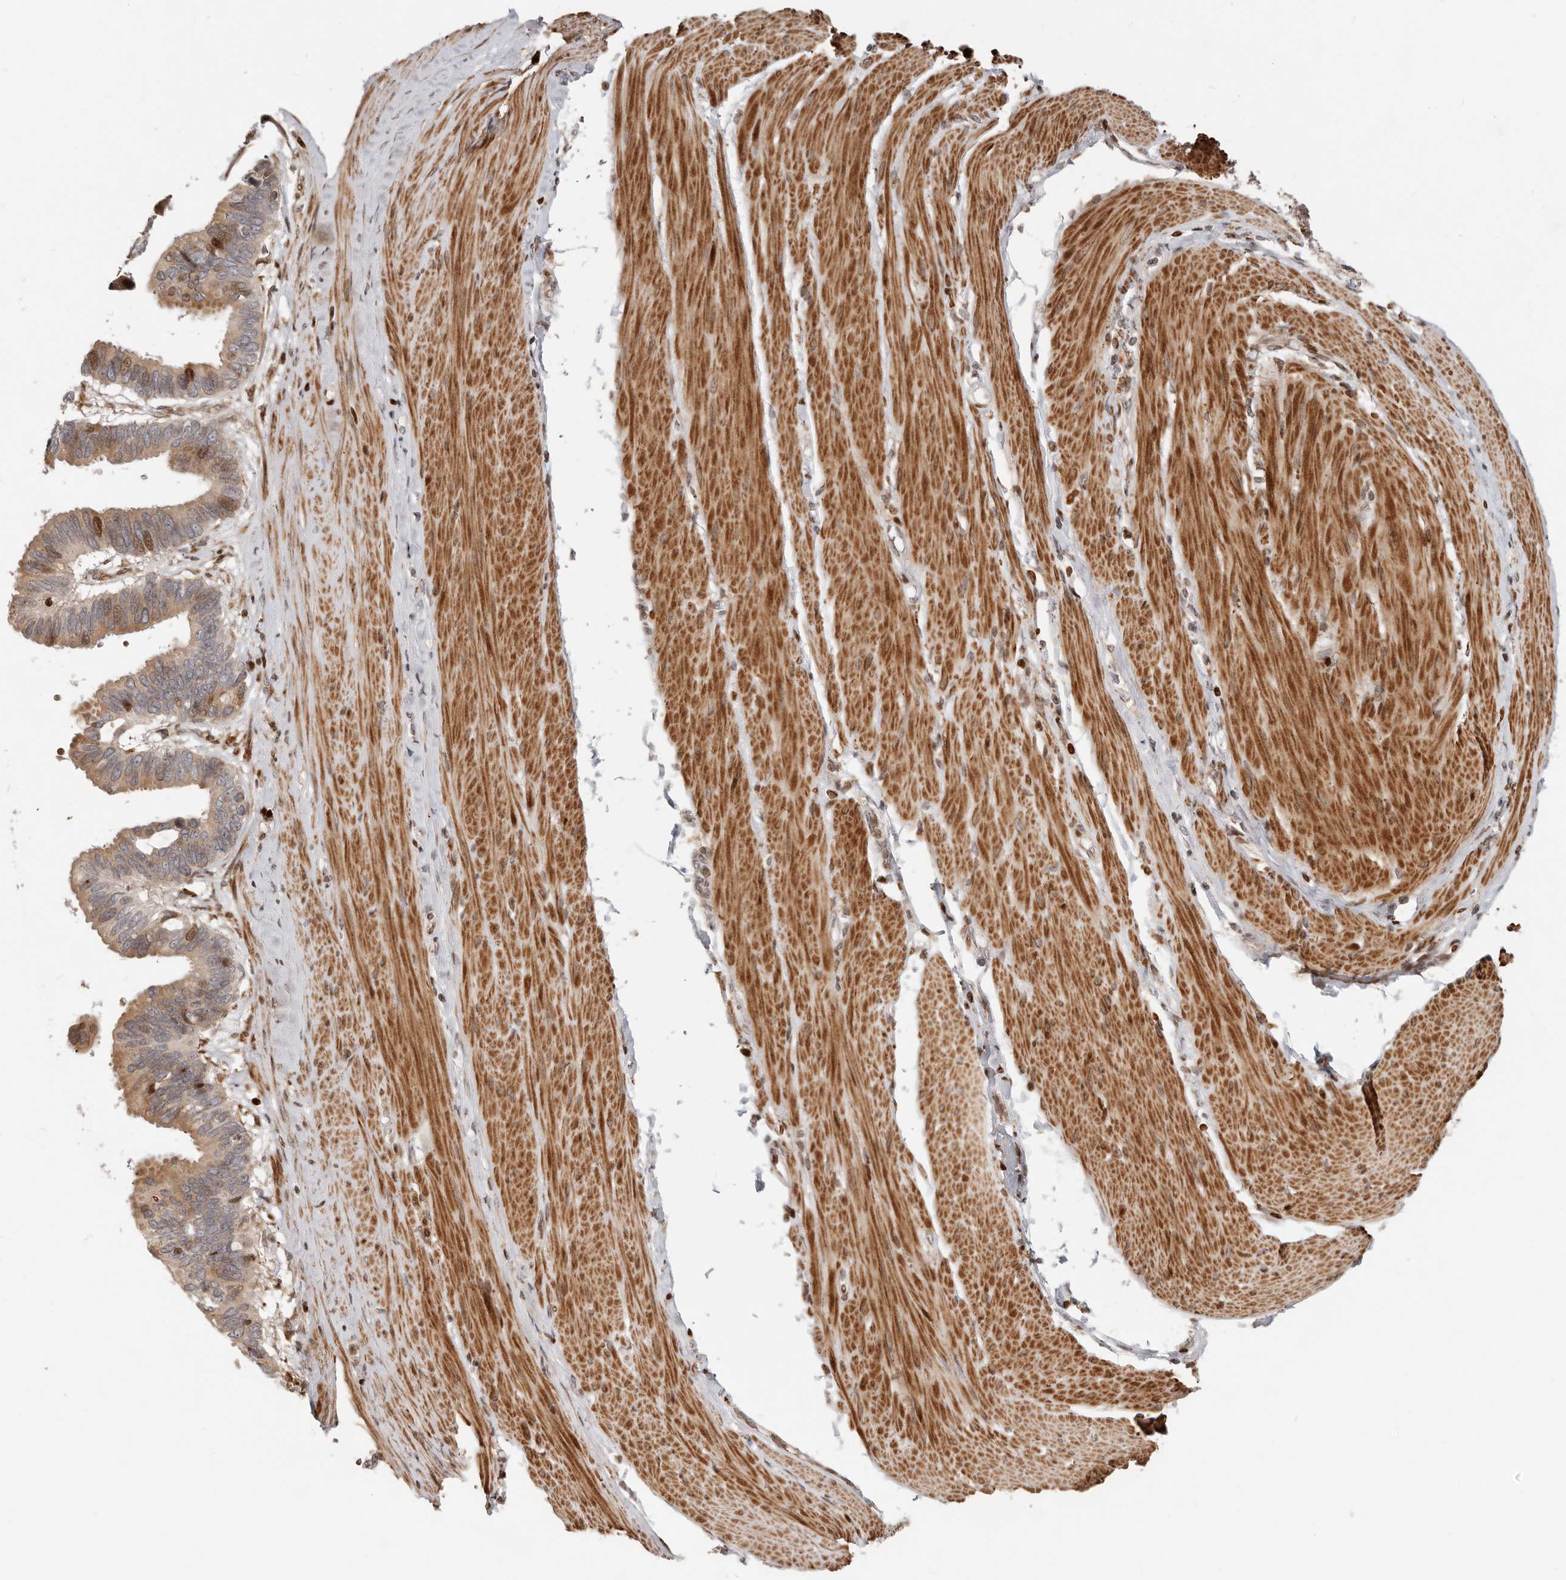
{"staining": {"intensity": "moderate", "quantity": ">75%", "location": "cytoplasmic/membranous,nuclear"}, "tissue": "pancreatic cancer", "cell_type": "Tumor cells", "image_type": "cancer", "snomed": [{"axis": "morphology", "description": "Adenocarcinoma, NOS"}, {"axis": "topography", "description": "Pancreas"}], "caption": "Immunohistochemistry histopathology image of pancreatic adenocarcinoma stained for a protein (brown), which displays medium levels of moderate cytoplasmic/membranous and nuclear positivity in about >75% of tumor cells.", "gene": "TRIM4", "patient": {"sex": "female", "age": 56}}